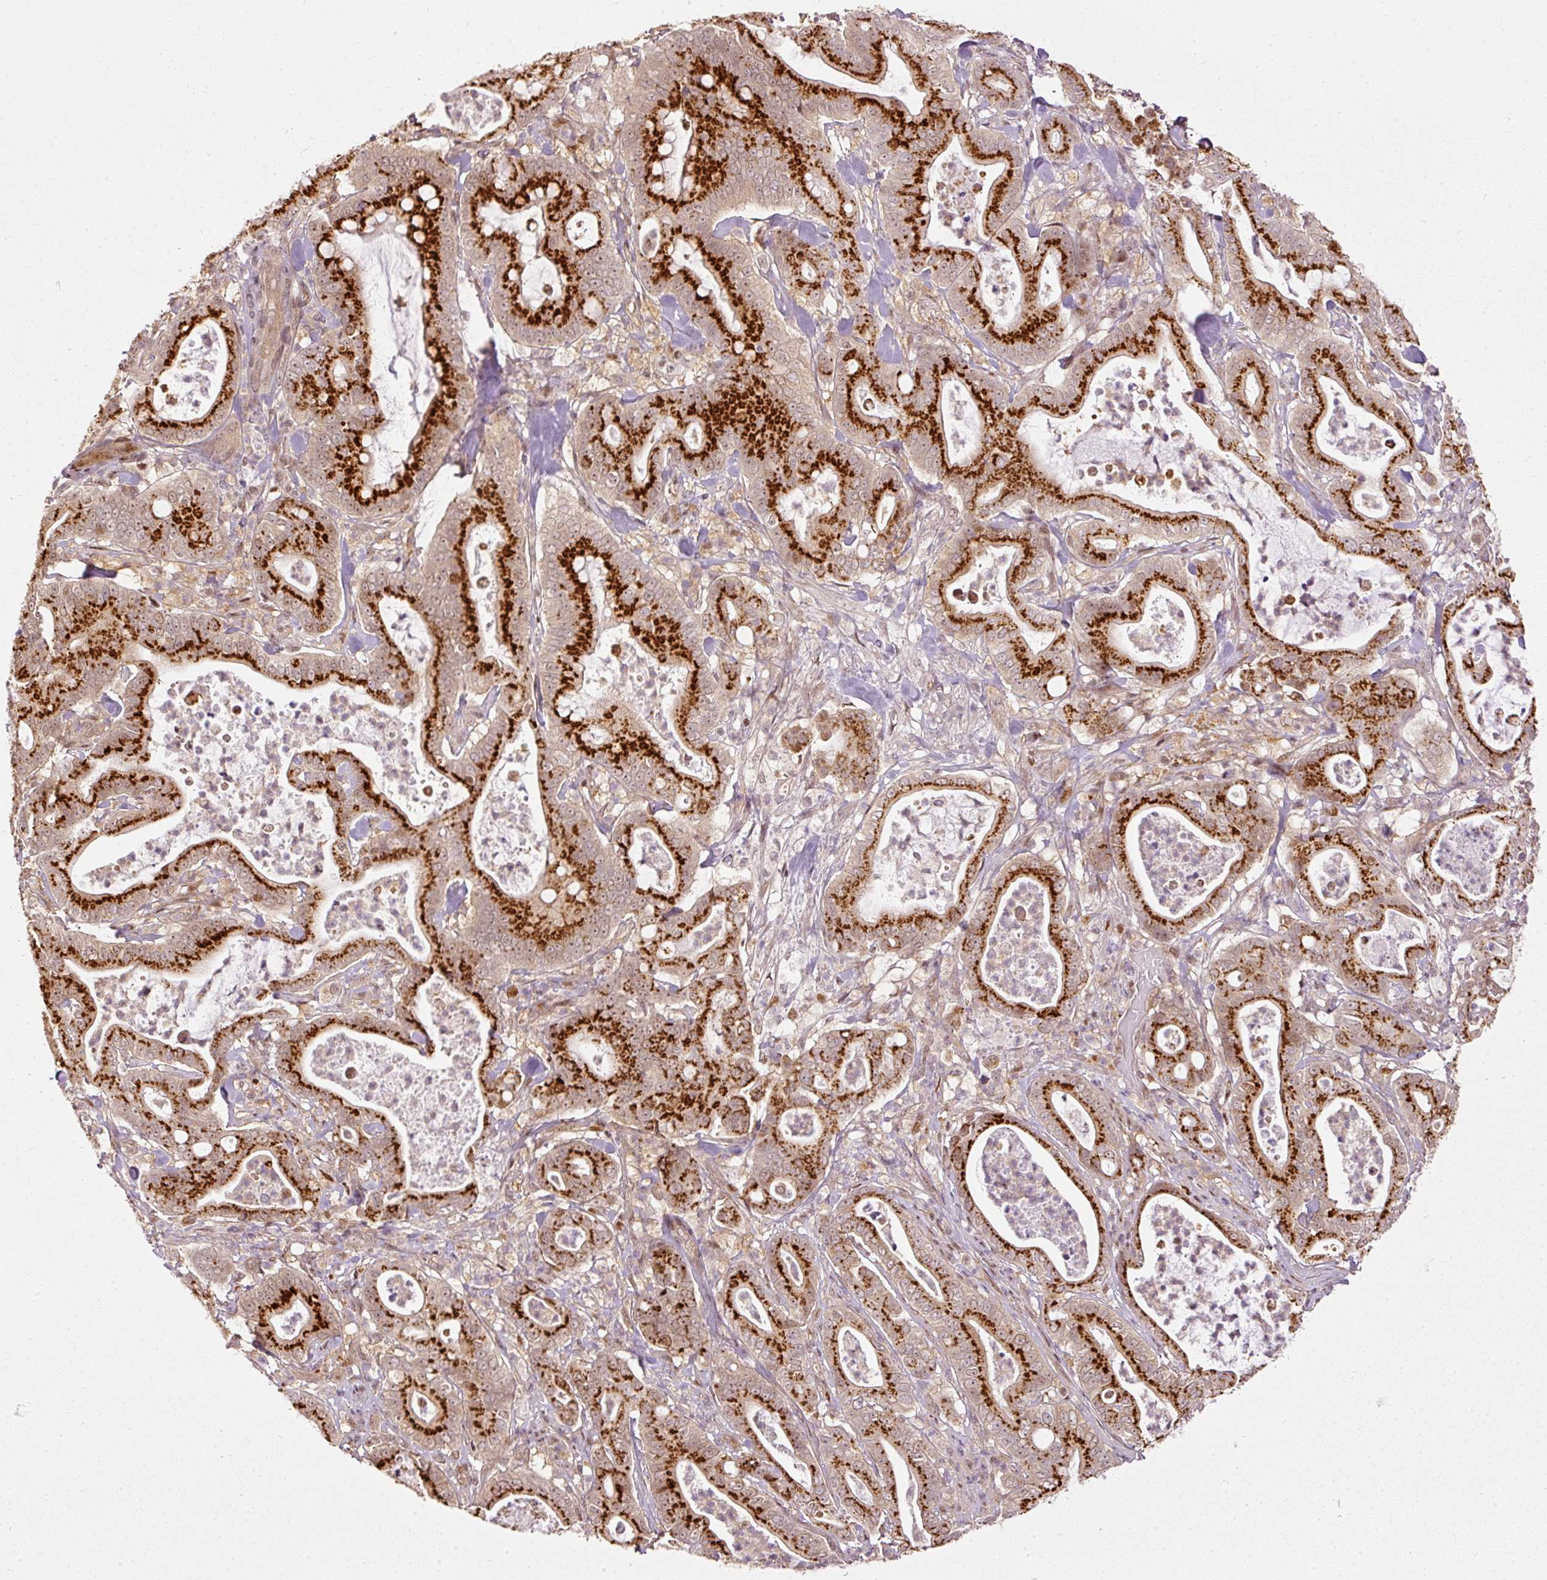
{"staining": {"intensity": "strong", "quantity": ">75%", "location": "cytoplasmic/membranous,nuclear"}, "tissue": "pancreatic cancer", "cell_type": "Tumor cells", "image_type": "cancer", "snomed": [{"axis": "morphology", "description": "Adenocarcinoma, NOS"}, {"axis": "topography", "description": "Pancreas"}], "caption": "Brown immunohistochemical staining in adenocarcinoma (pancreatic) reveals strong cytoplasmic/membranous and nuclear expression in approximately >75% of tumor cells. (DAB (3,3'-diaminobenzidine) IHC, brown staining for protein, blue staining for nuclei).", "gene": "ZNF778", "patient": {"sex": "male", "age": 71}}